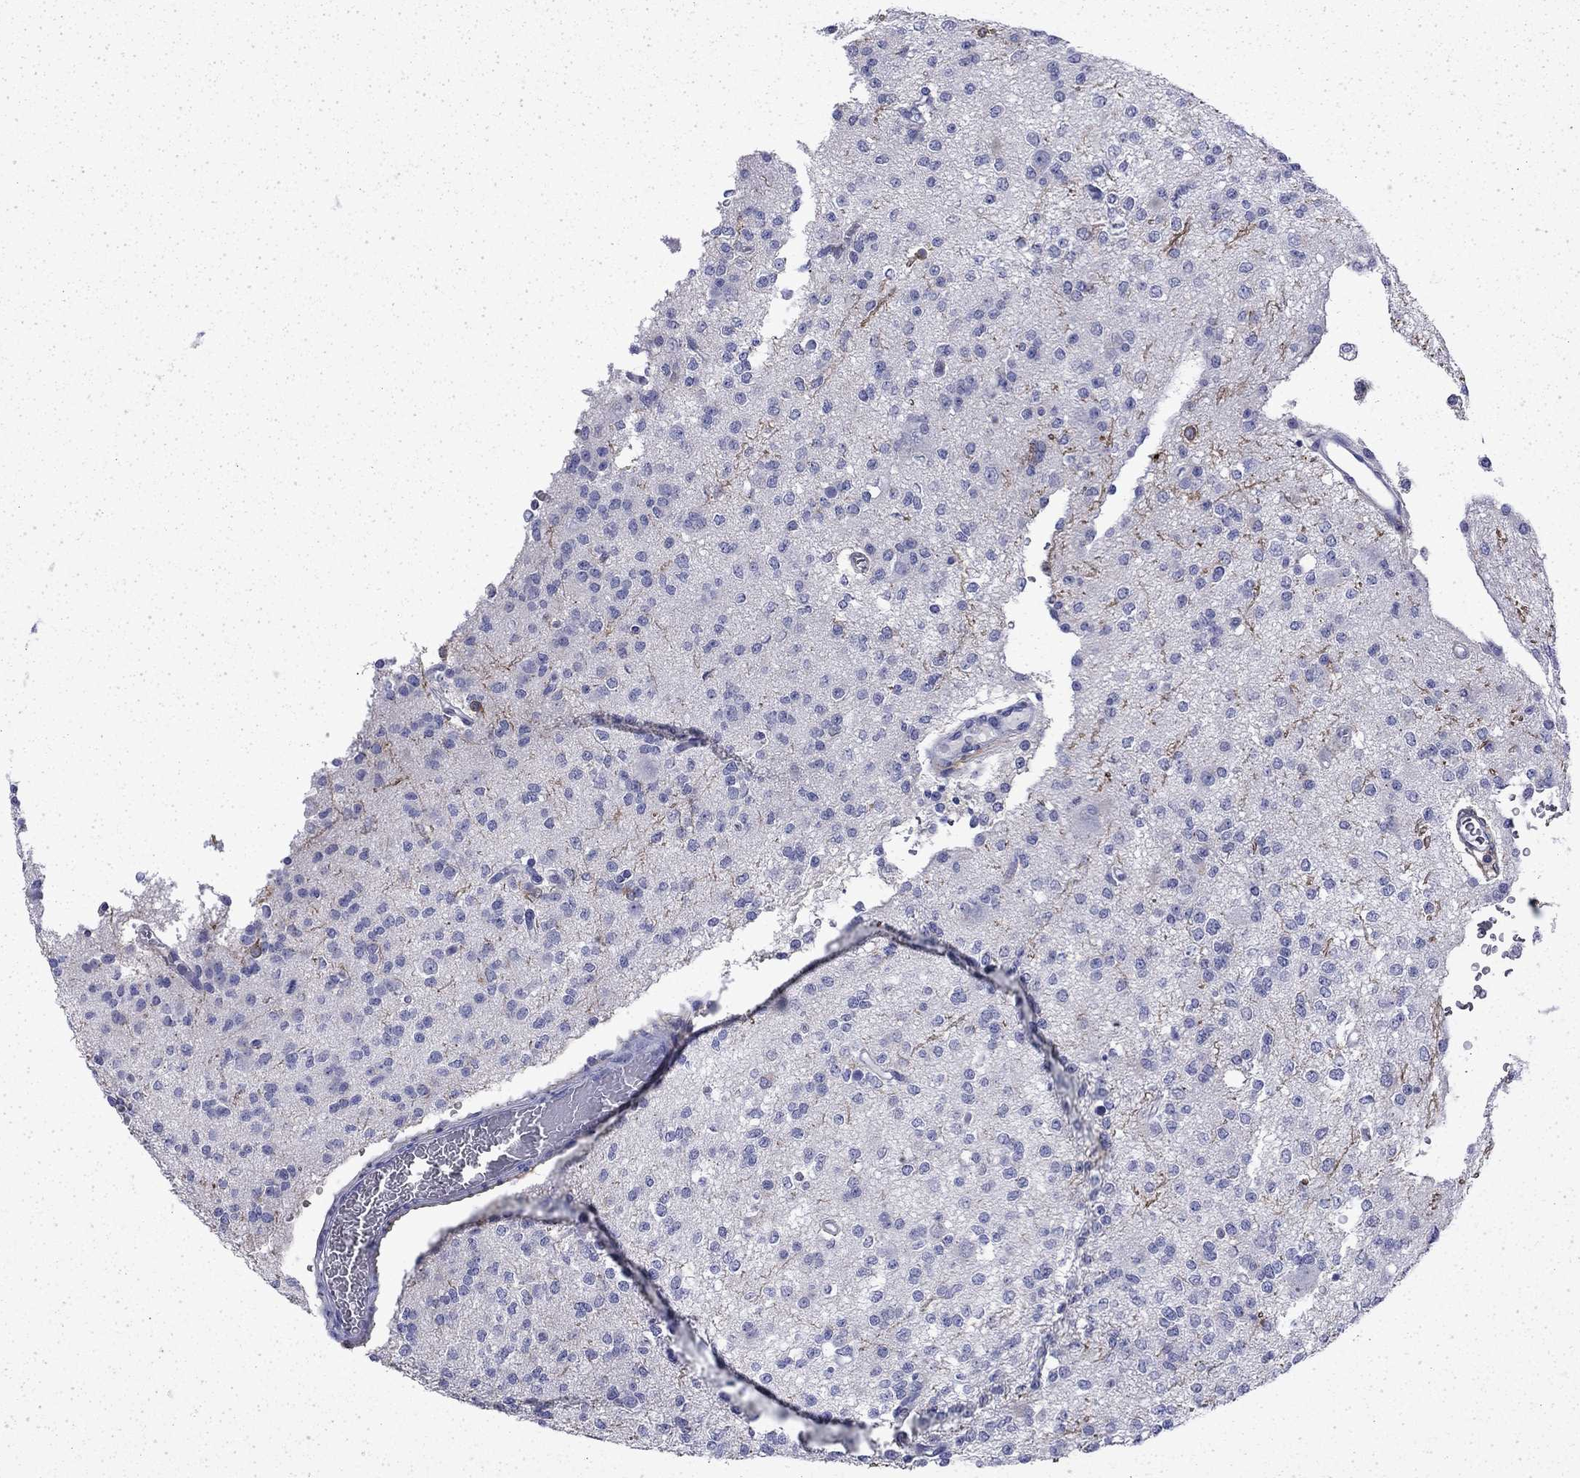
{"staining": {"intensity": "negative", "quantity": "none", "location": "none"}, "tissue": "glioma", "cell_type": "Tumor cells", "image_type": "cancer", "snomed": [{"axis": "morphology", "description": "Glioma, malignant, Low grade"}, {"axis": "topography", "description": "Brain"}], "caption": "IHC histopathology image of glioma stained for a protein (brown), which reveals no expression in tumor cells.", "gene": "ENPP6", "patient": {"sex": "male", "age": 27}}